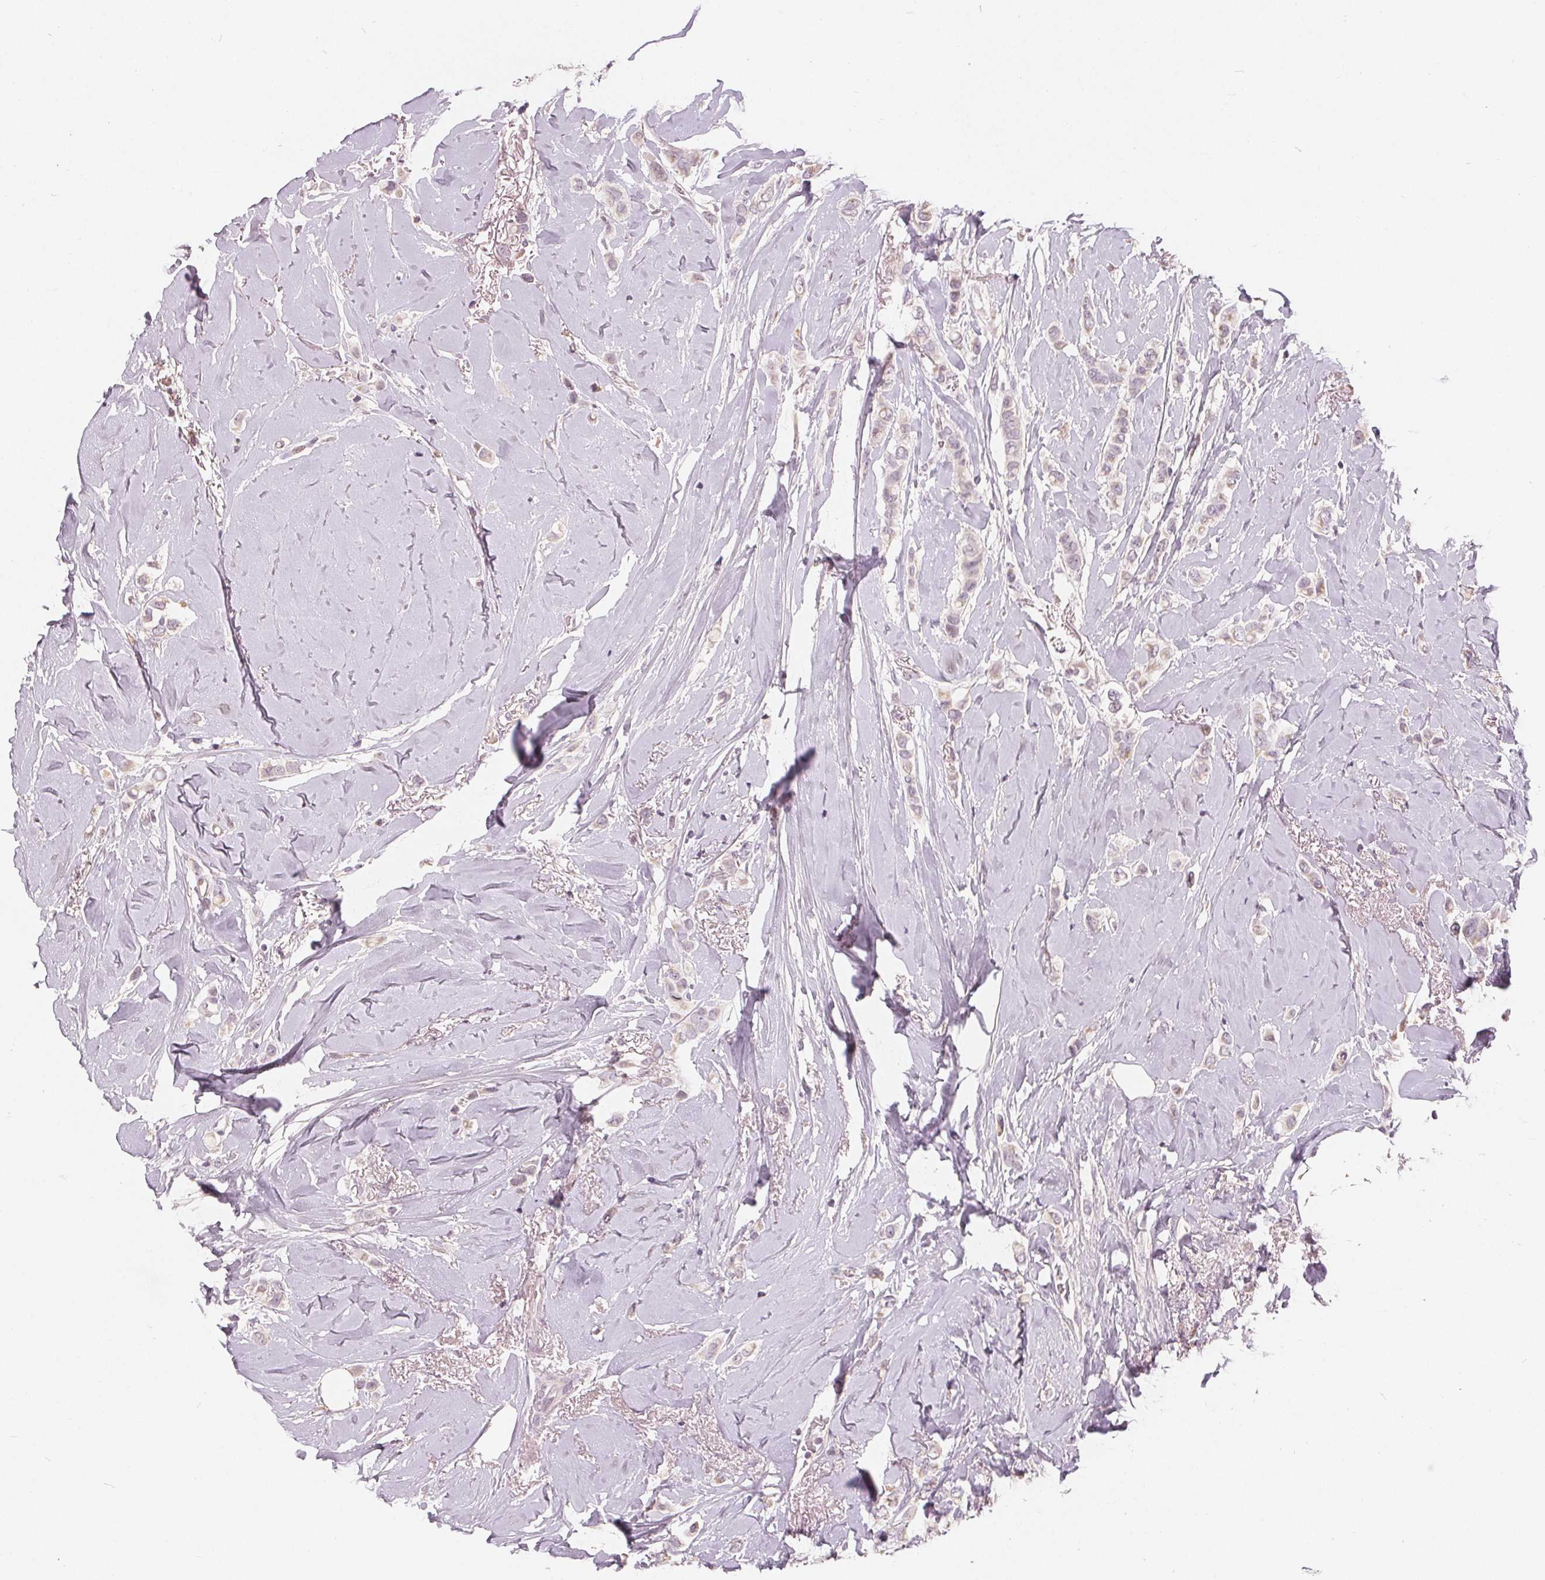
{"staining": {"intensity": "negative", "quantity": "none", "location": "none"}, "tissue": "breast cancer", "cell_type": "Tumor cells", "image_type": "cancer", "snomed": [{"axis": "morphology", "description": "Lobular carcinoma"}, {"axis": "topography", "description": "Breast"}], "caption": "The immunohistochemistry micrograph has no significant expression in tumor cells of breast lobular carcinoma tissue. Nuclei are stained in blue.", "gene": "TRIM60", "patient": {"sex": "female", "age": 66}}